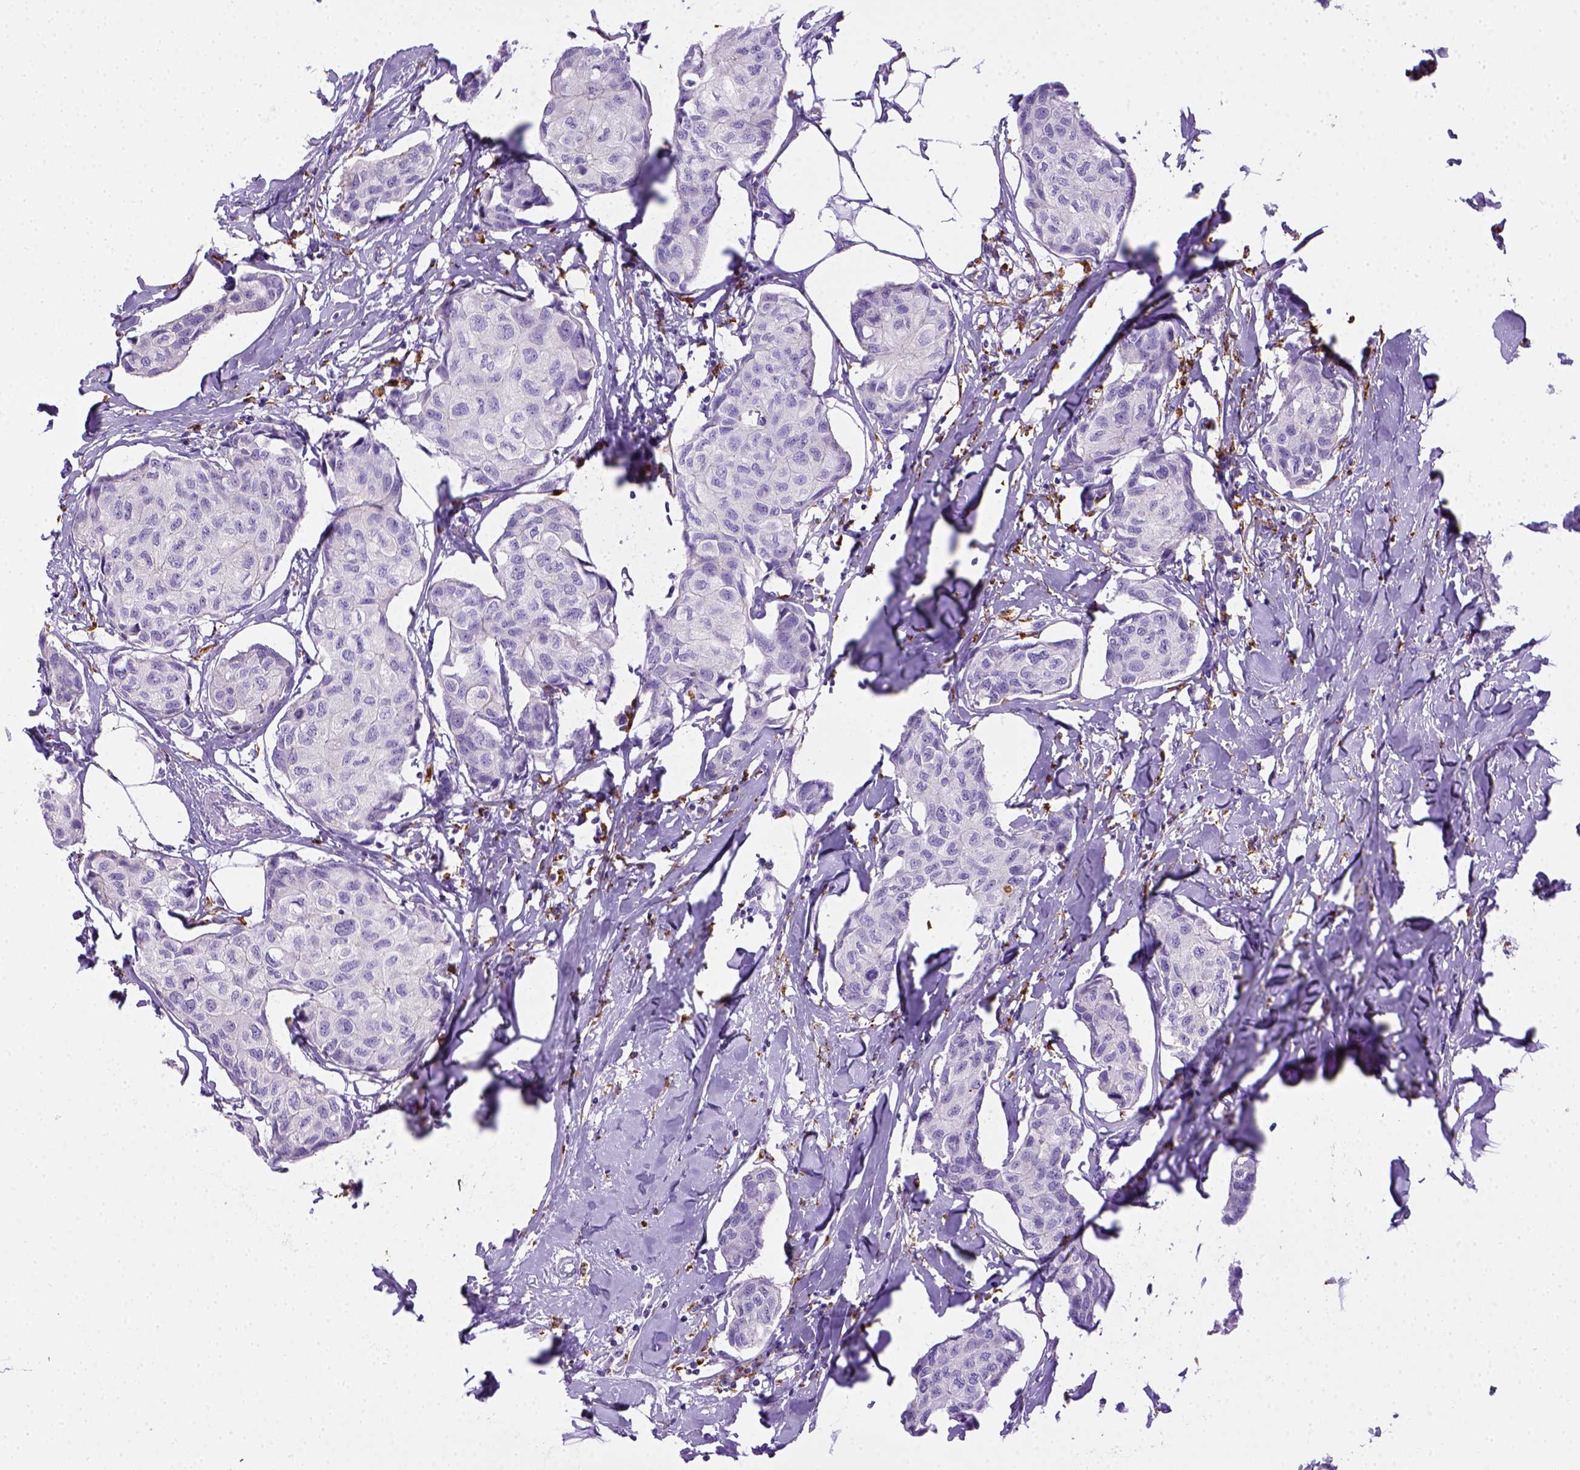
{"staining": {"intensity": "negative", "quantity": "none", "location": "none"}, "tissue": "breast cancer", "cell_type": "Tumor cells", "image_type": "cancer", "snomed": [{"axis": "morphology", "description": "Duct carcinoma"}, {"axis": "topography", "description": "Breast"}], "caption": "This is an IHC micrograph of human invasive ductal carcinoma (breast). There is no expression in tumor cells.", "gene": "CD68", "patient": {"sex": "female", "age": 80}}